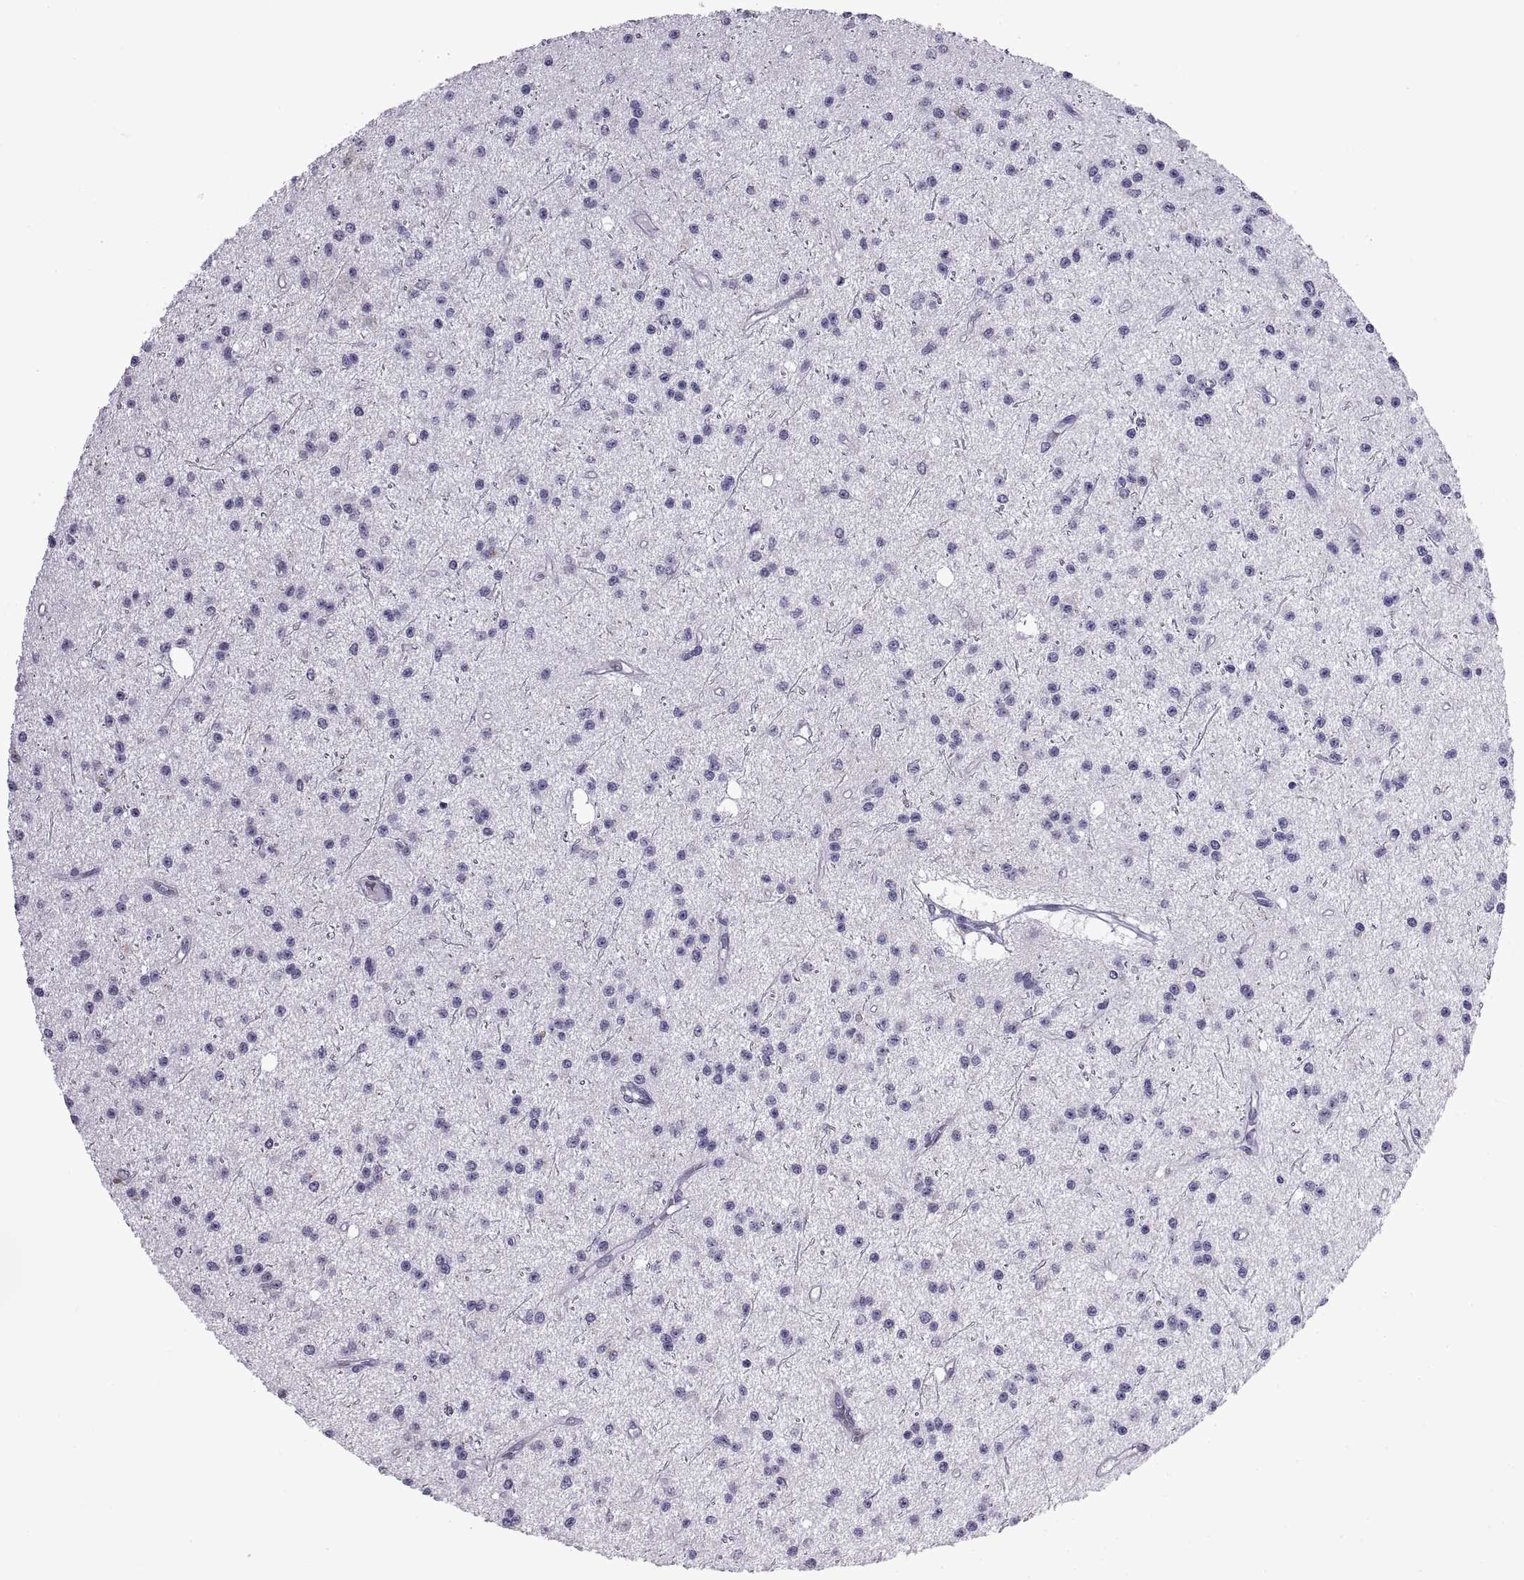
{"staining": {"intensity": "negative", "quantity": "none", "location": "none"}, "tissue": "glioma", "cell_type": "Tumor cells", "image_type": "cancer", "snomed": [{"axis": "morphology", "description": "Glioma, malignant, Low grade"}, {"axis": "topography", "description": "Brain"}], "caption": "Malignant glioma (low-grade) stained for a protein using immunohistochemistry demonstrates no staining tumor cells.", "gene": "RGS19", "patient": {"sex": "male", "age": 27}}